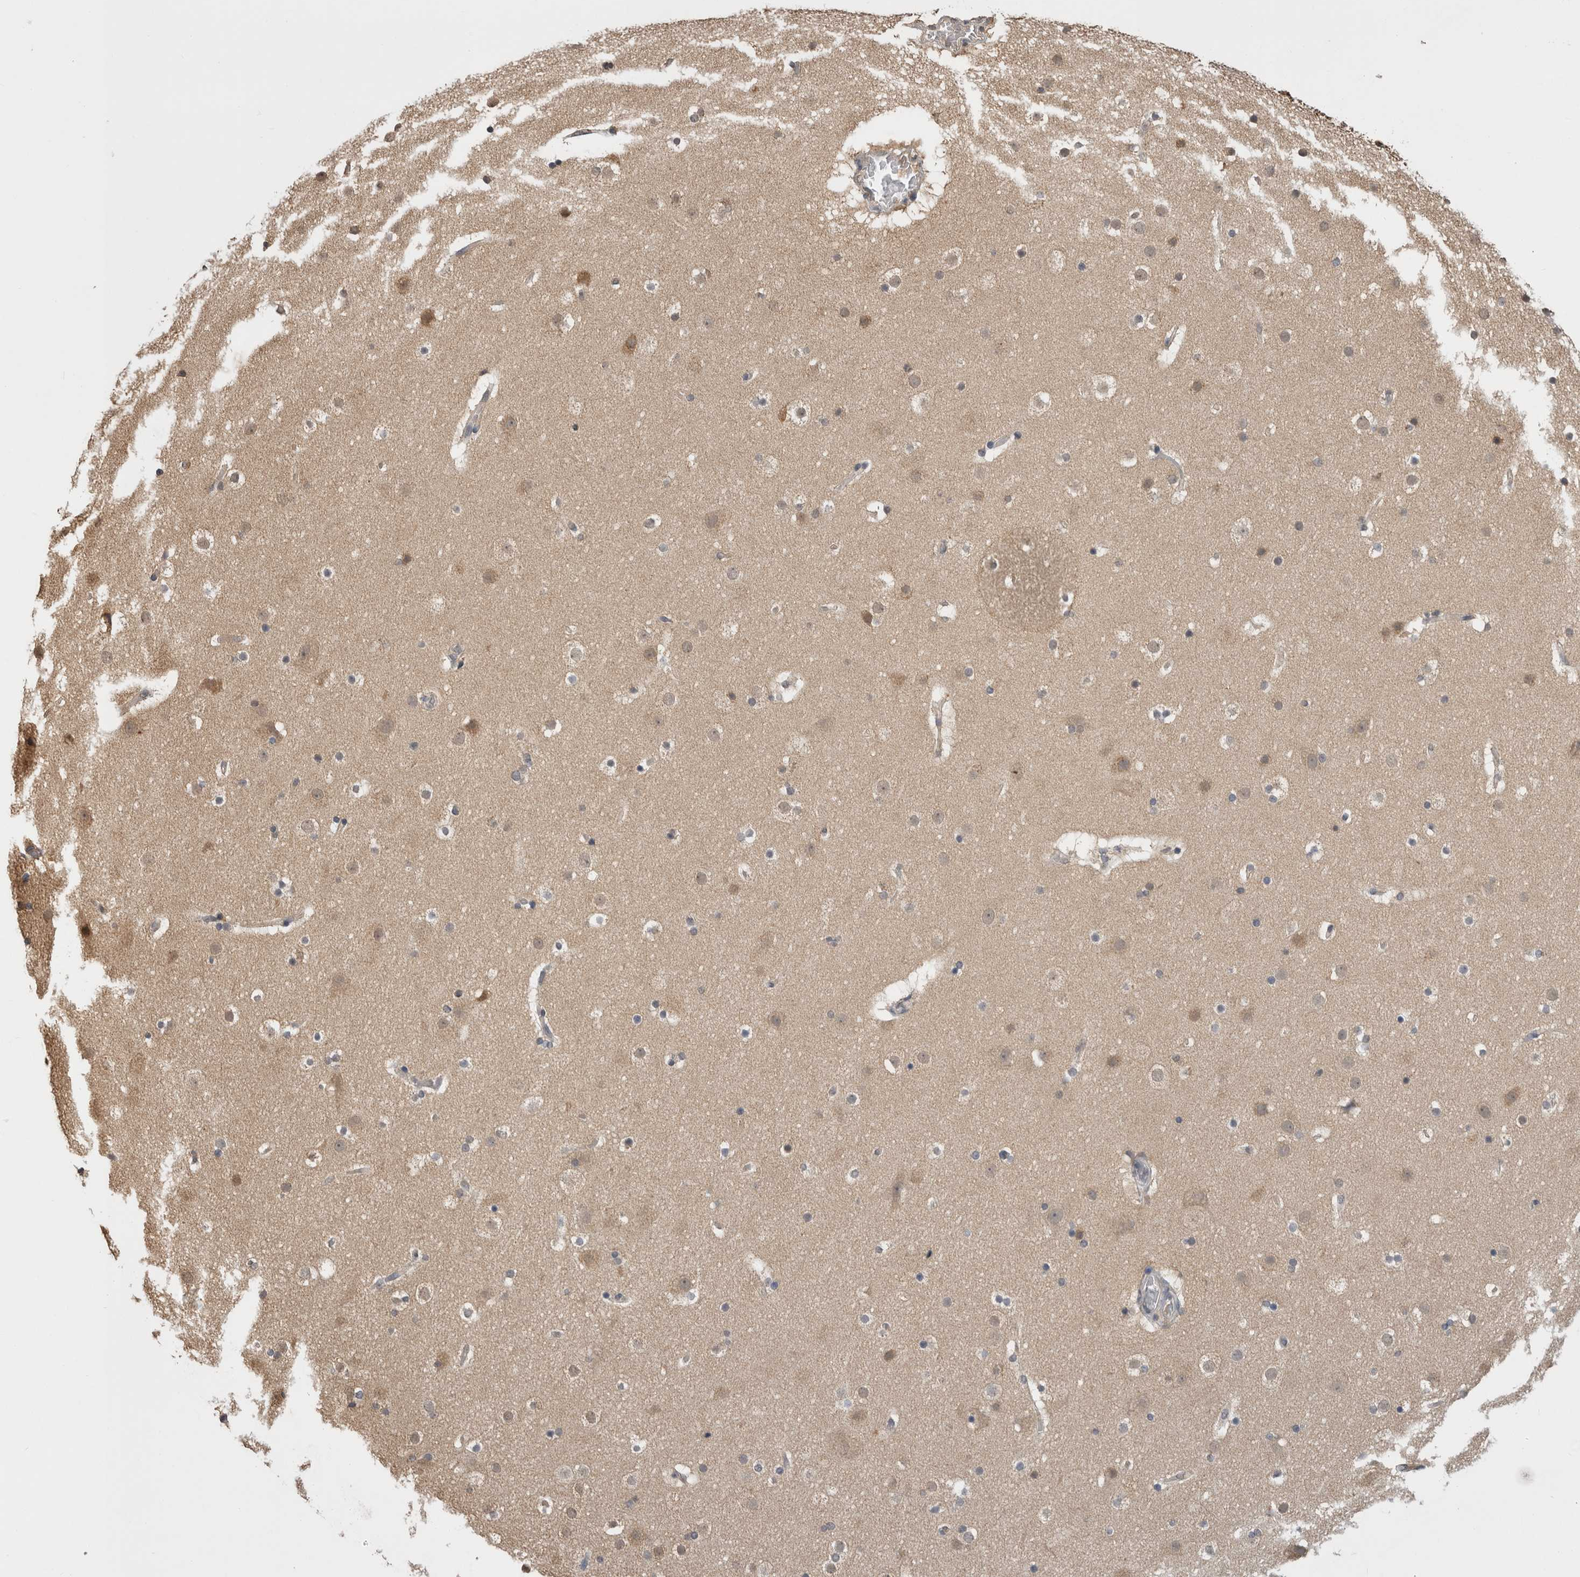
{"staining": {"intensity": "negative", "quantity": "none", "location": "none"}, "tissue": "cerebral cortex", "cell_type": "Endothelial cells", "image_type": "normal", "snomed": [{"axis": "morphology", "description": "Normal tissue, NOS"}, {"axis": "topography", "description": "Cerebral cortex"}], "caption": "IHC of benign cerebral cortex exhibits no staining in endothelial cells. (DAB (3,3'-diaminobenzidine) immunohistochemistry (IHC) with hematoxylin counter stain).", "gene": "PREP", "patient": {"sex": "male", "age": 57}}